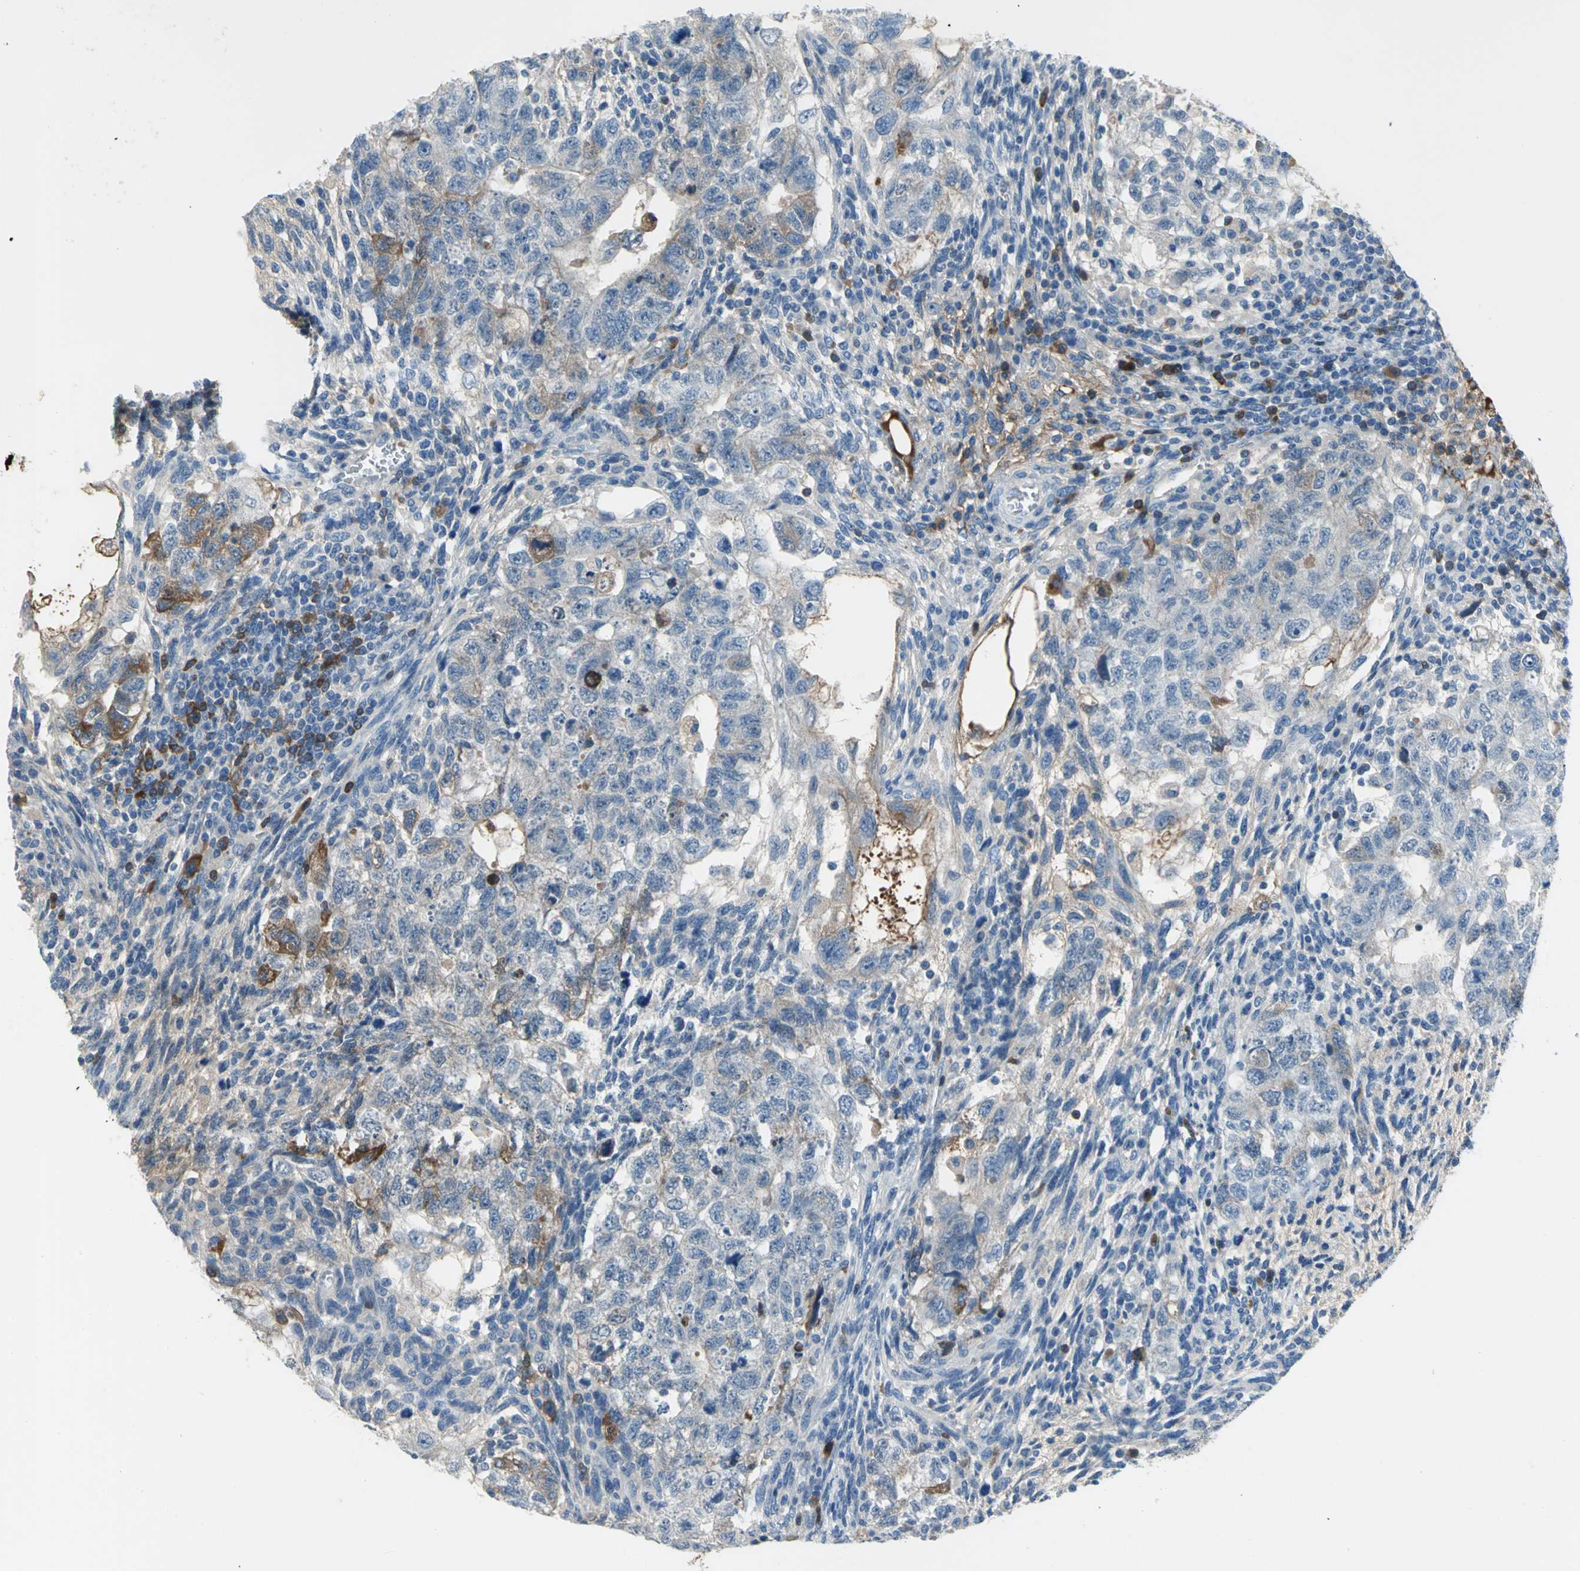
{"staining": {"intensity": "moderate", "quantity": "25%-75%", "location": "cytoplasmic/membranous"}, "tissue": "testis cancer", "cell_type": "Tumor cells", "image_type": "cancer", "snomed": [{"axis": "morphology", "description": "Normal tissue, NOS"}, {"axis": "morphology", "description": "Carcinoma, Embryonal, NOS"}, {"axis": "topography", "description": "Testis"}], "caption": "A high-resolution histopathology image shows immunohistochemistry staining of testis embryonal carcinoma, which displays moderate cytoplasmic/membranous staining in approximately 25%-75% of tumor cells.", "gene": "ZIC1", "patient": {"sex": "male", "age": 36}}